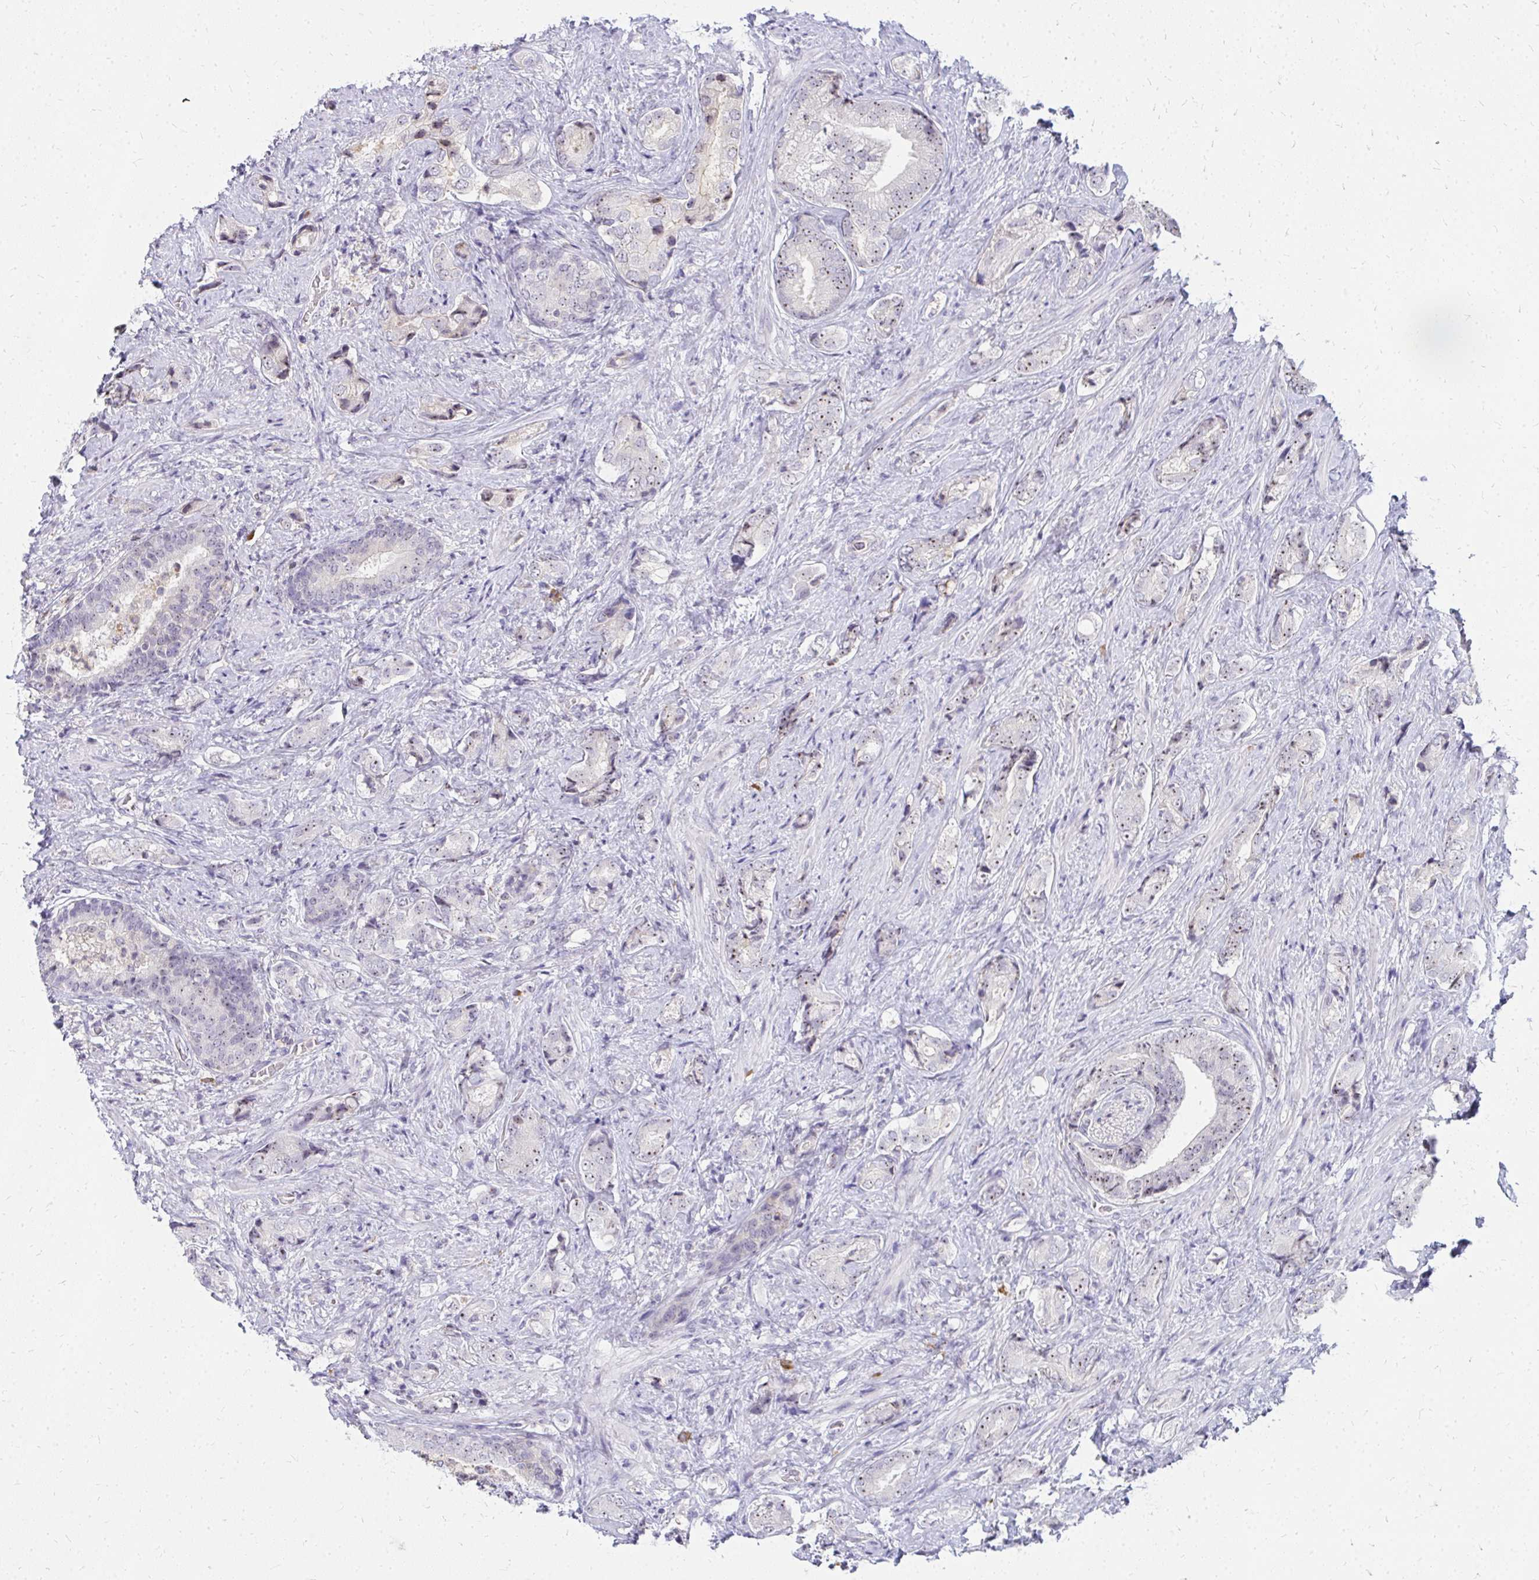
{"staining": {"intensity": "weak", "quantity": "25%-75%", "location": "nuclear"}, "tissue": "prostate cancer", "cell_type": "Tumor cells", "image_type": "cancer", "snomed": [{"axis": "morphology", "description": "Adenocarcinoma, High grade"}, {"axis": "topography", "description": "Prostate"}], "caption": "Immunohistochemical staining of human prostate cancer (high-grade adenocarcinoma) shows weak nuclear protein expression in about 25%-75% of tumor cells.", "gene": "FAM9A", "patient": {"sex": "male", "age": 62}}